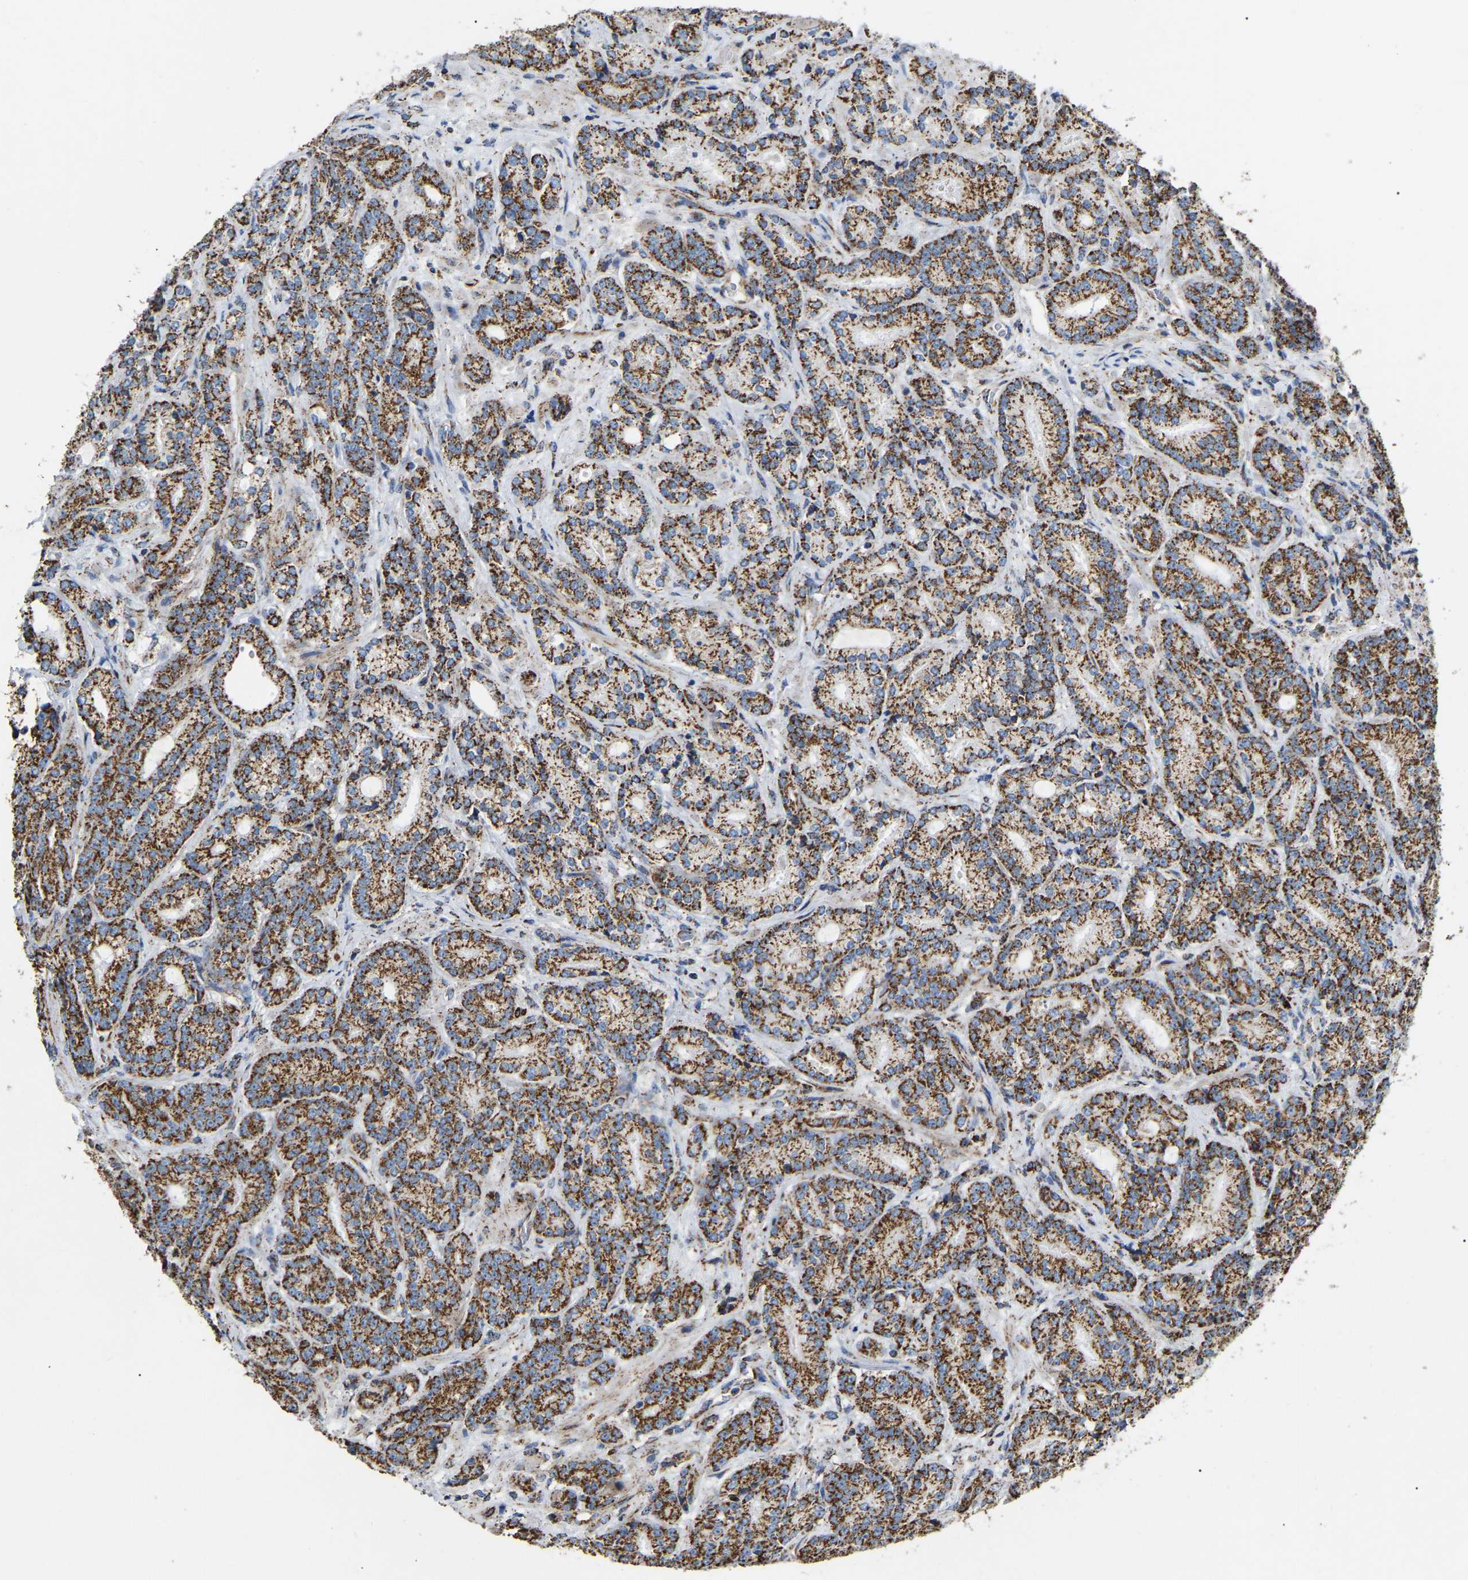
{"staining": {"intensity": "moderate", "quantity": ">75%", "location": "cytoplasmic/membranous"}, "tissue": "prostate cancer", "cell_type": "Tumor cells", "image_type": "cancer", "snomed": [{"axis": "morphology", "description": "Adenocarcinoma, High grade"}, {"axis": "topography", "description": "Prostate"}], "caption": "Brown immunohistochemical staining in human adenocarcinoma (high-grade) (prostate) reveals moderate cytoplasmic/membranous staining in approximately >75% of tumor cells. (brown staining indicates protein expression, while blue staining denotes nuclei).", "gene": "HIBADH", "patient": {"sex": "male", "age": 61}}